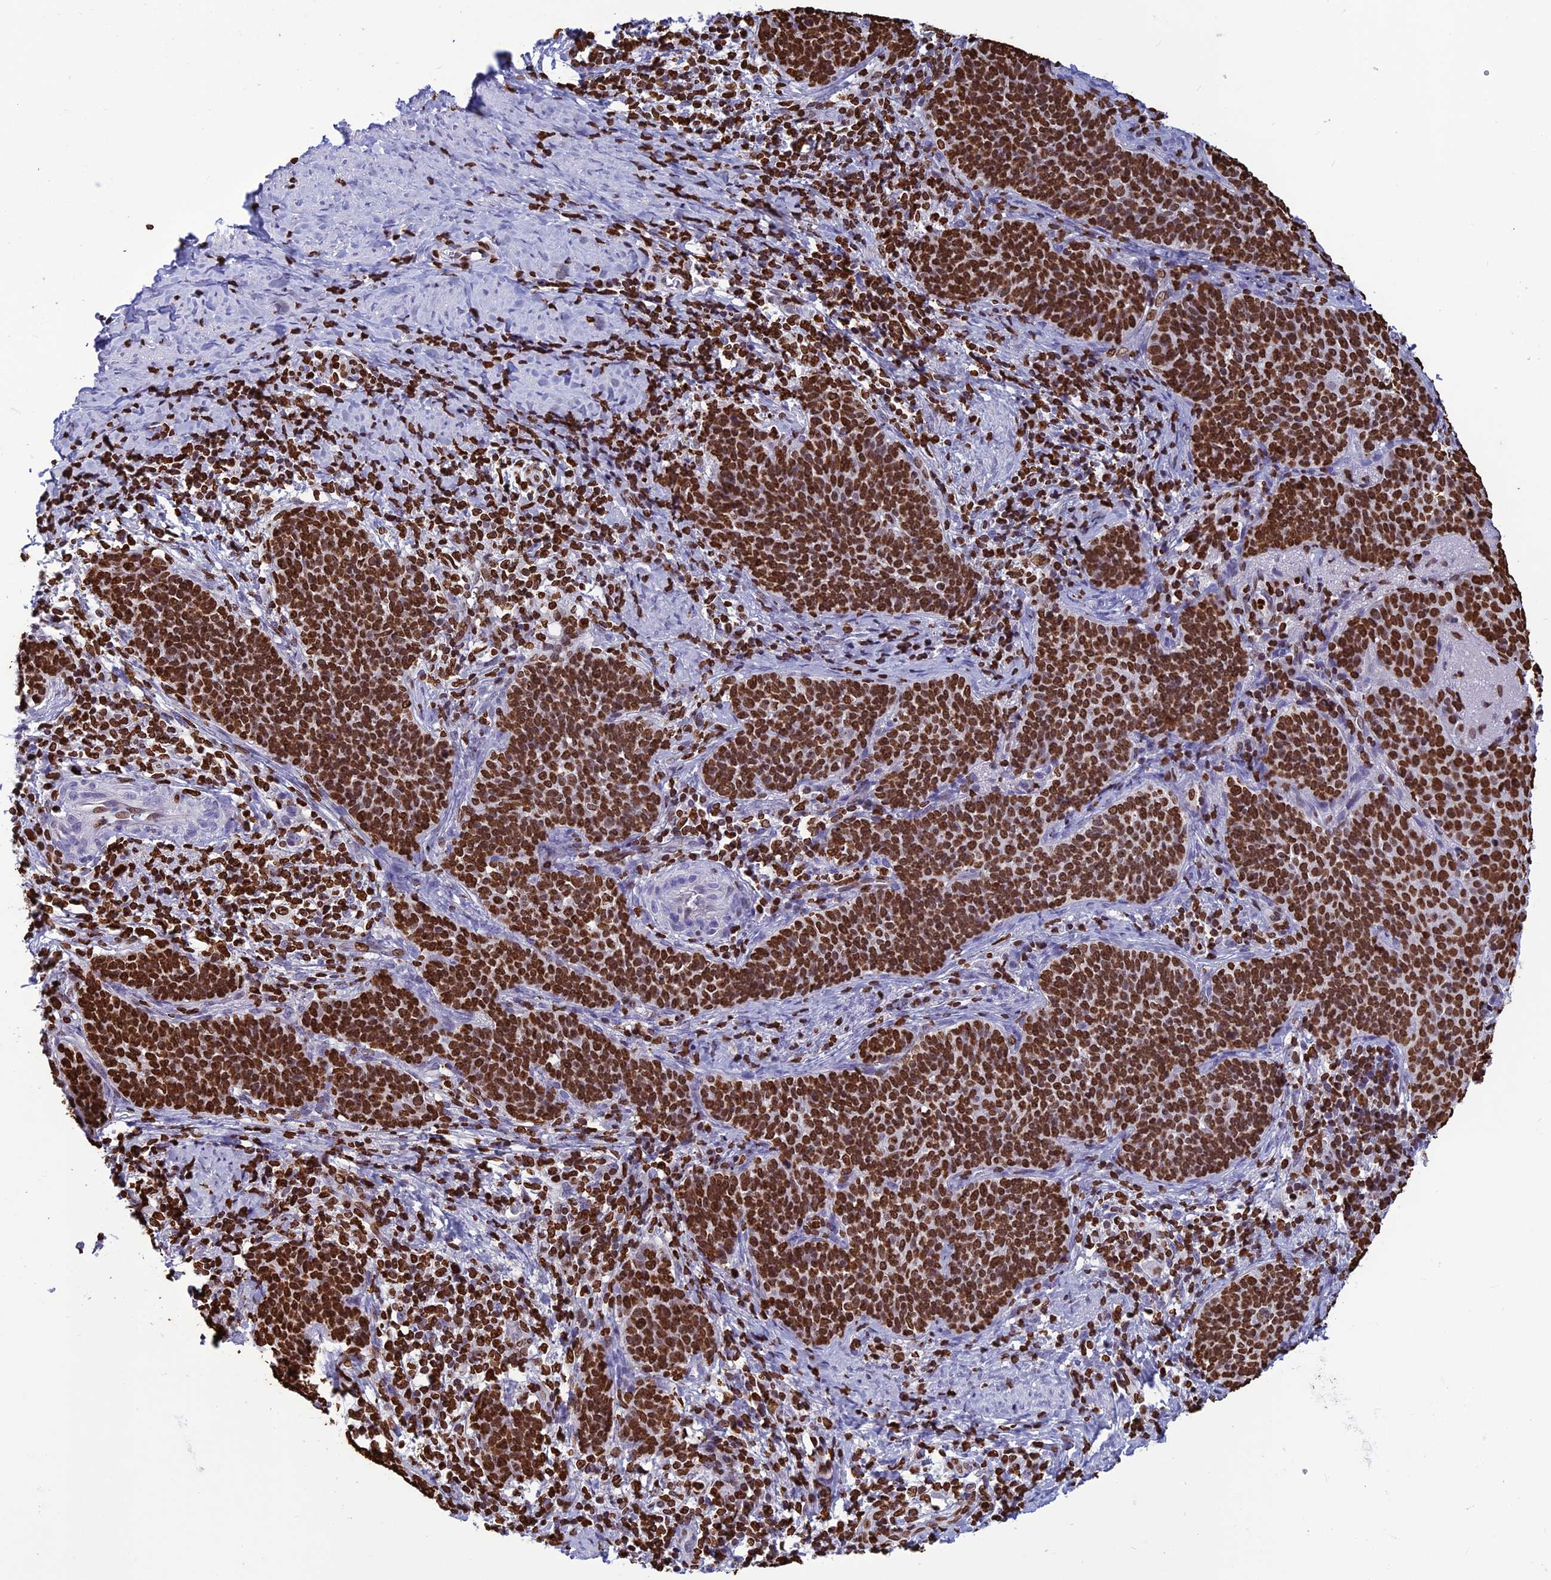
{"staining": {"intensity": "strong", "quantity": ">75%", "location": "nuclear"}, "tissue": "cervical cancer", "cell_type": "Tumor cells", "image_type": "cancer", "snomed": [{"axis": "morphology", "description": "Normal tissue, NOS"}, {"axis": "morphology", "description": "Squamous cell carcinoma, NOS"}, {"axis": "topography", "description": "Cervix"}], "caption": "Immunohistochemistry of human squamous cell carcinoma (cervical) shows high levels of strong nuclear positivity in about >75% of tumor cells. (brown staining indicates protein expression, while blue staining denotes nuclei).", "gene": "AKAP17A", "patient": {"sex": "female", "age": 39}}